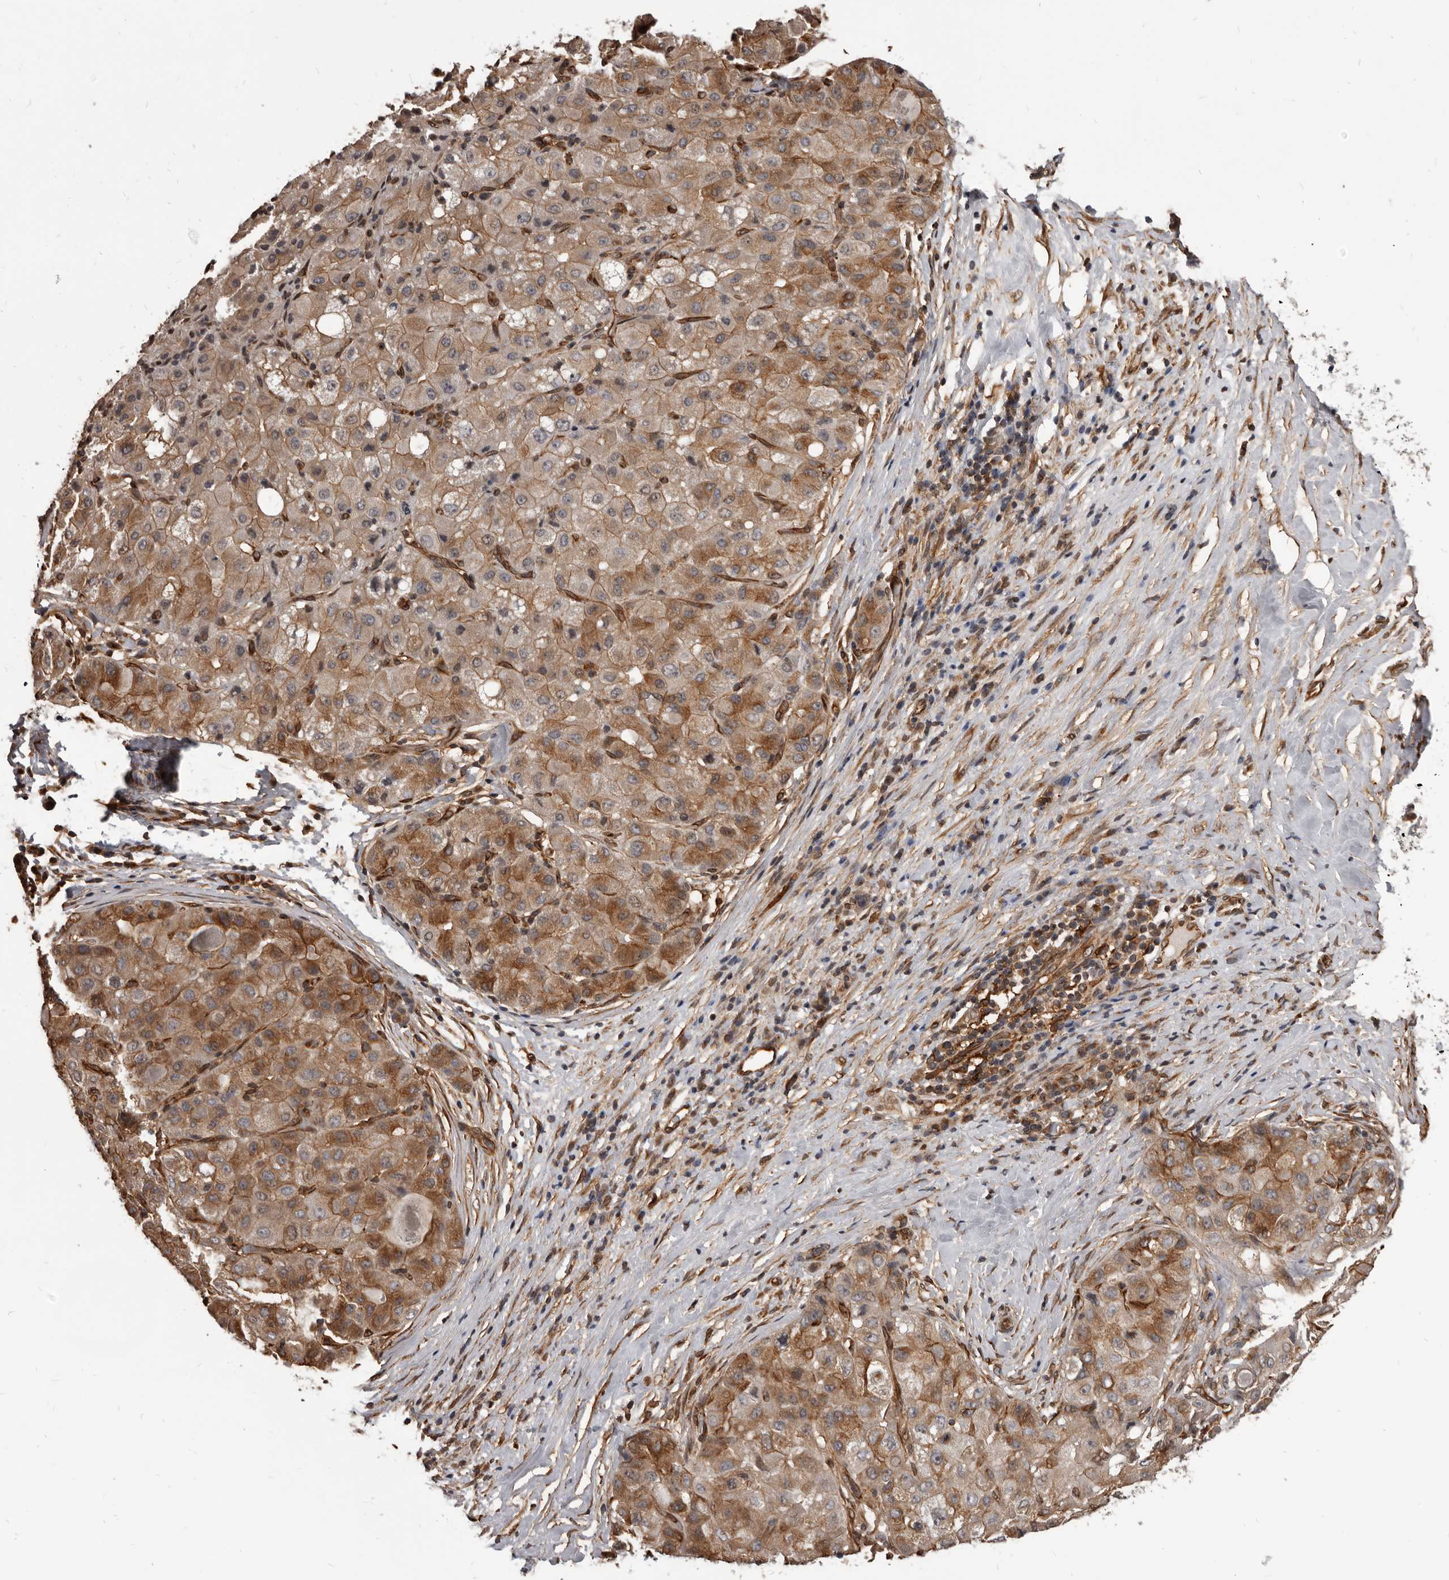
{"staining": {"intensity": "moderate", "quantity": ">75%", "location": "cytoplasmic/membranous"}, "tissue": "liver cancer", "cell_type": "Tumor cells", "image_type": "cancer", "snomed": [{"axis": "morphology", "description": "Carcinoma, Hepatocellular, NOS"}, {"axis": "topography", "description": "Liver"}], "caption": "The micrograph reveals a brown stain indicating the presence of a protein in the cytoplasmic/membranous of tumor cells in liver cancer (hepatocellular carcinoma). Immunohistochemistry stains the protein in brown and the nuclei are stained blue.", "gene": "ADAMTS20", "patient": {"sex": "male", "age": 80}}